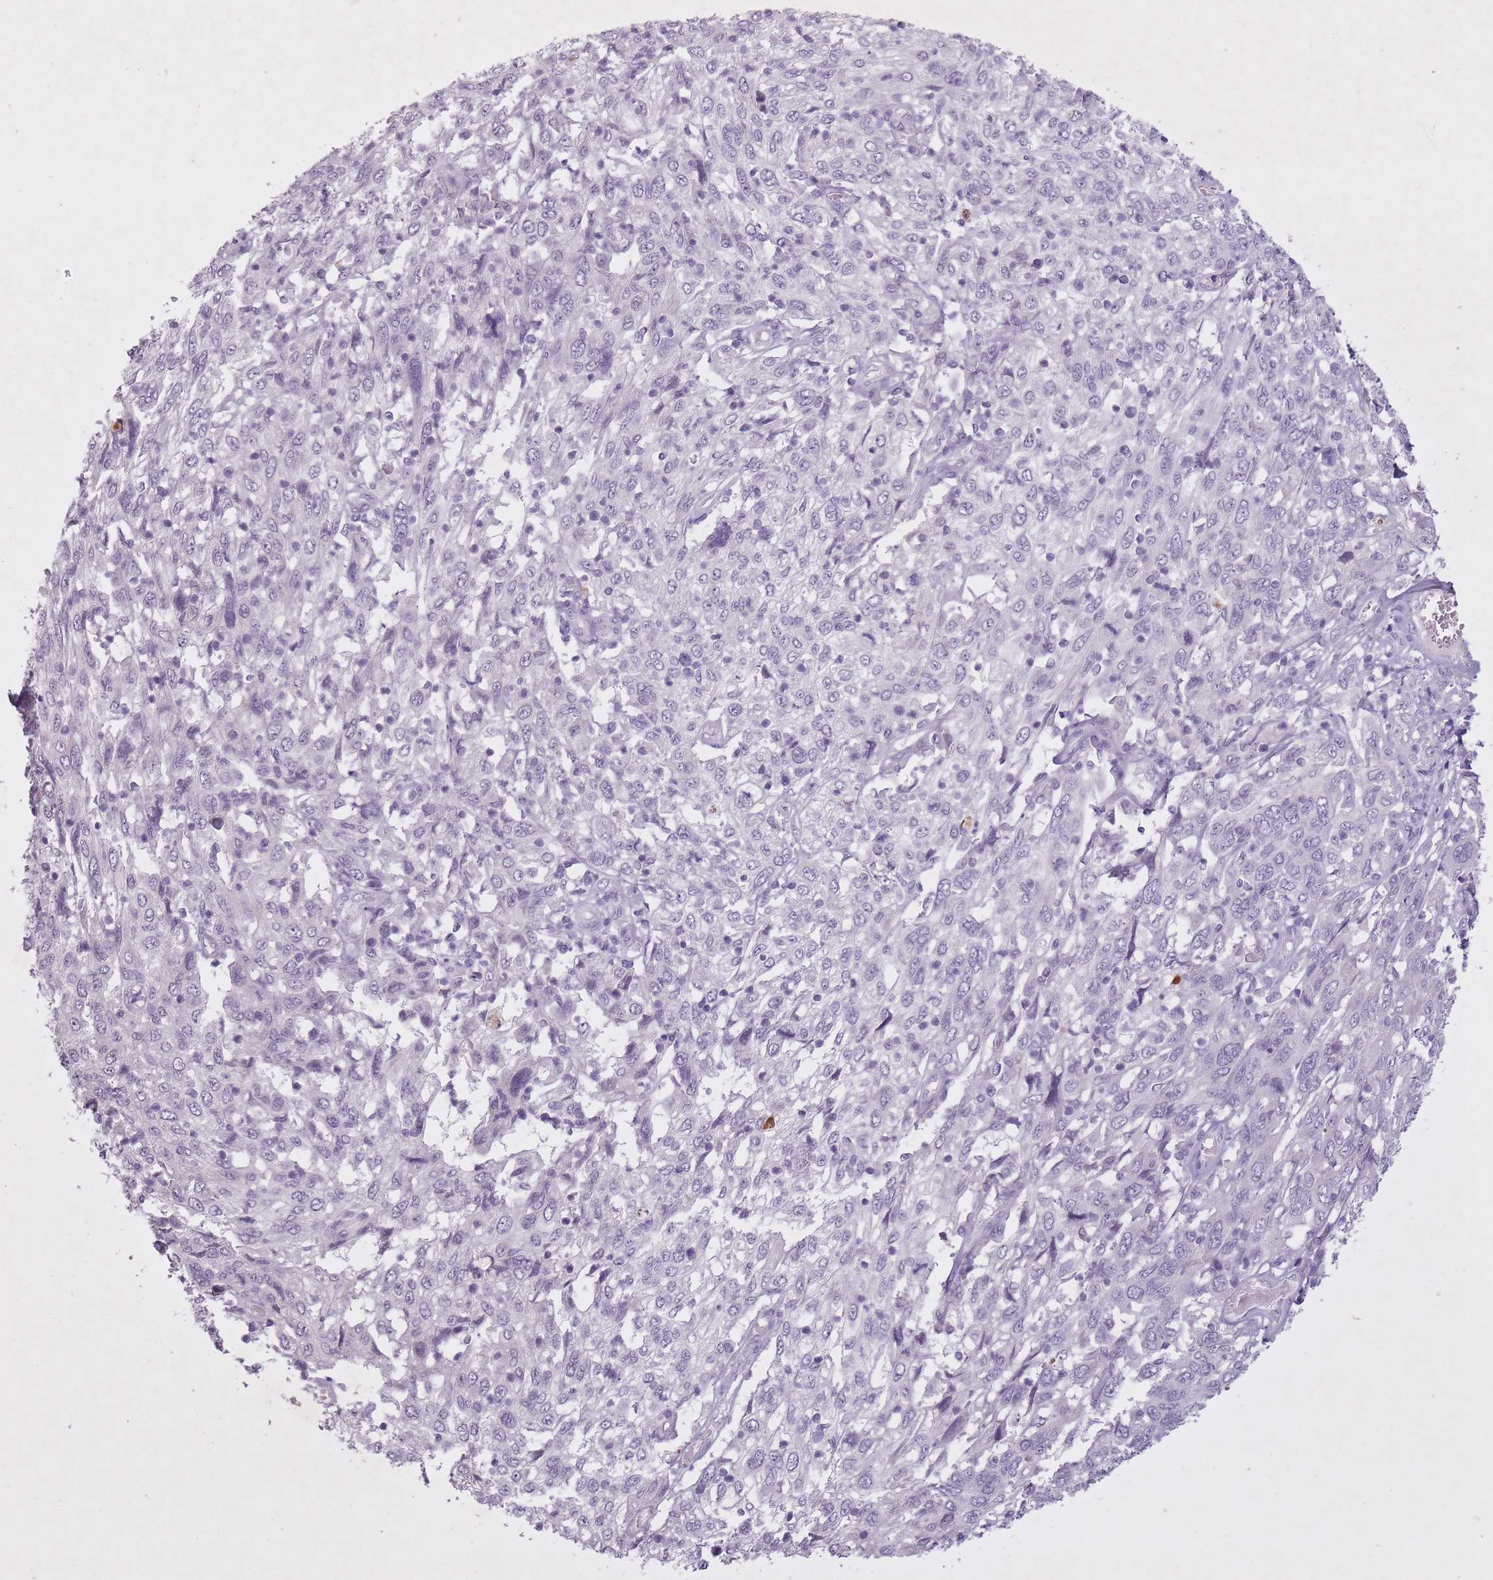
{"staining": {"intensity": "negative", "quantity": "none", "location": "none"}, "tissue": "cervical cancer", "cell_type": "Tumor cells", "image_type": "cancer", "snomed": [{"axis": "morphology", "description": "Squamous cell carcinoma, NOS"}, {"axis": "topography", "description": "Cervix"}], "caption": "A photomicrograph of squamous cell carcinoma (cervical) stained for a protein shows no brown staining in tumor cells.", "gene": "FAM43B", "patient": {"sex": "female", "age": 46}}